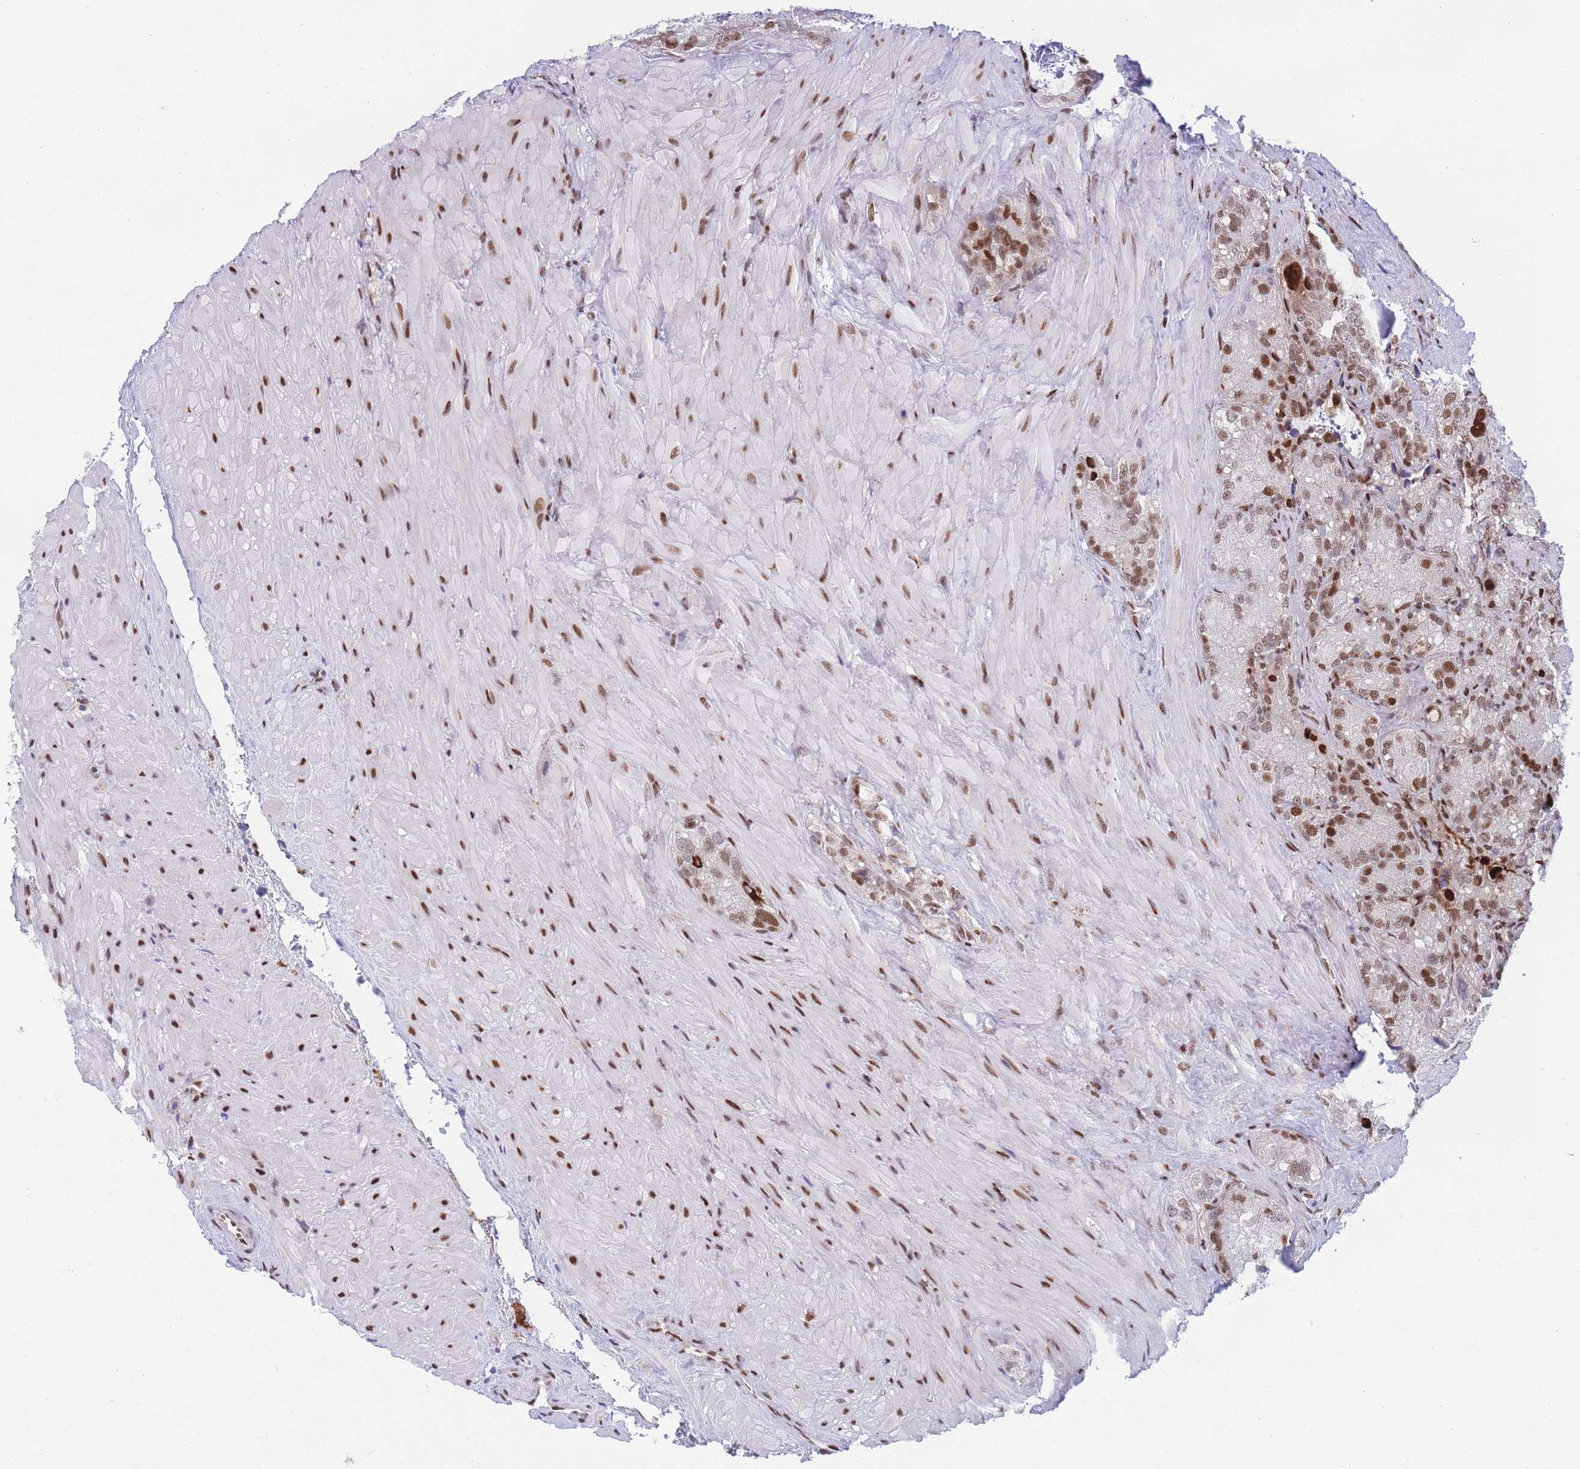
{"staining": {"intensity": "strong", "quantity": ">75%", "location": "nuclear"}, "tissue": "seminal vesicle", "cell_type": "Glandular cells", "image_type": "normal", "snomed": [{"axis": "morphology", "description": "Normal tissue, NOS"}, {"axis": "topography", "description": "Seminal veicle"}], "caption": "A brown stain labels strong nuclear expression of a protein in glandular cells of unremarkable human seminal vesicle. Immunohistochemistry stains the protein in brown and the nuclei are stained blue.", "gene": "DNAJC3", "patient": {"sex": "male", "age": 62}}